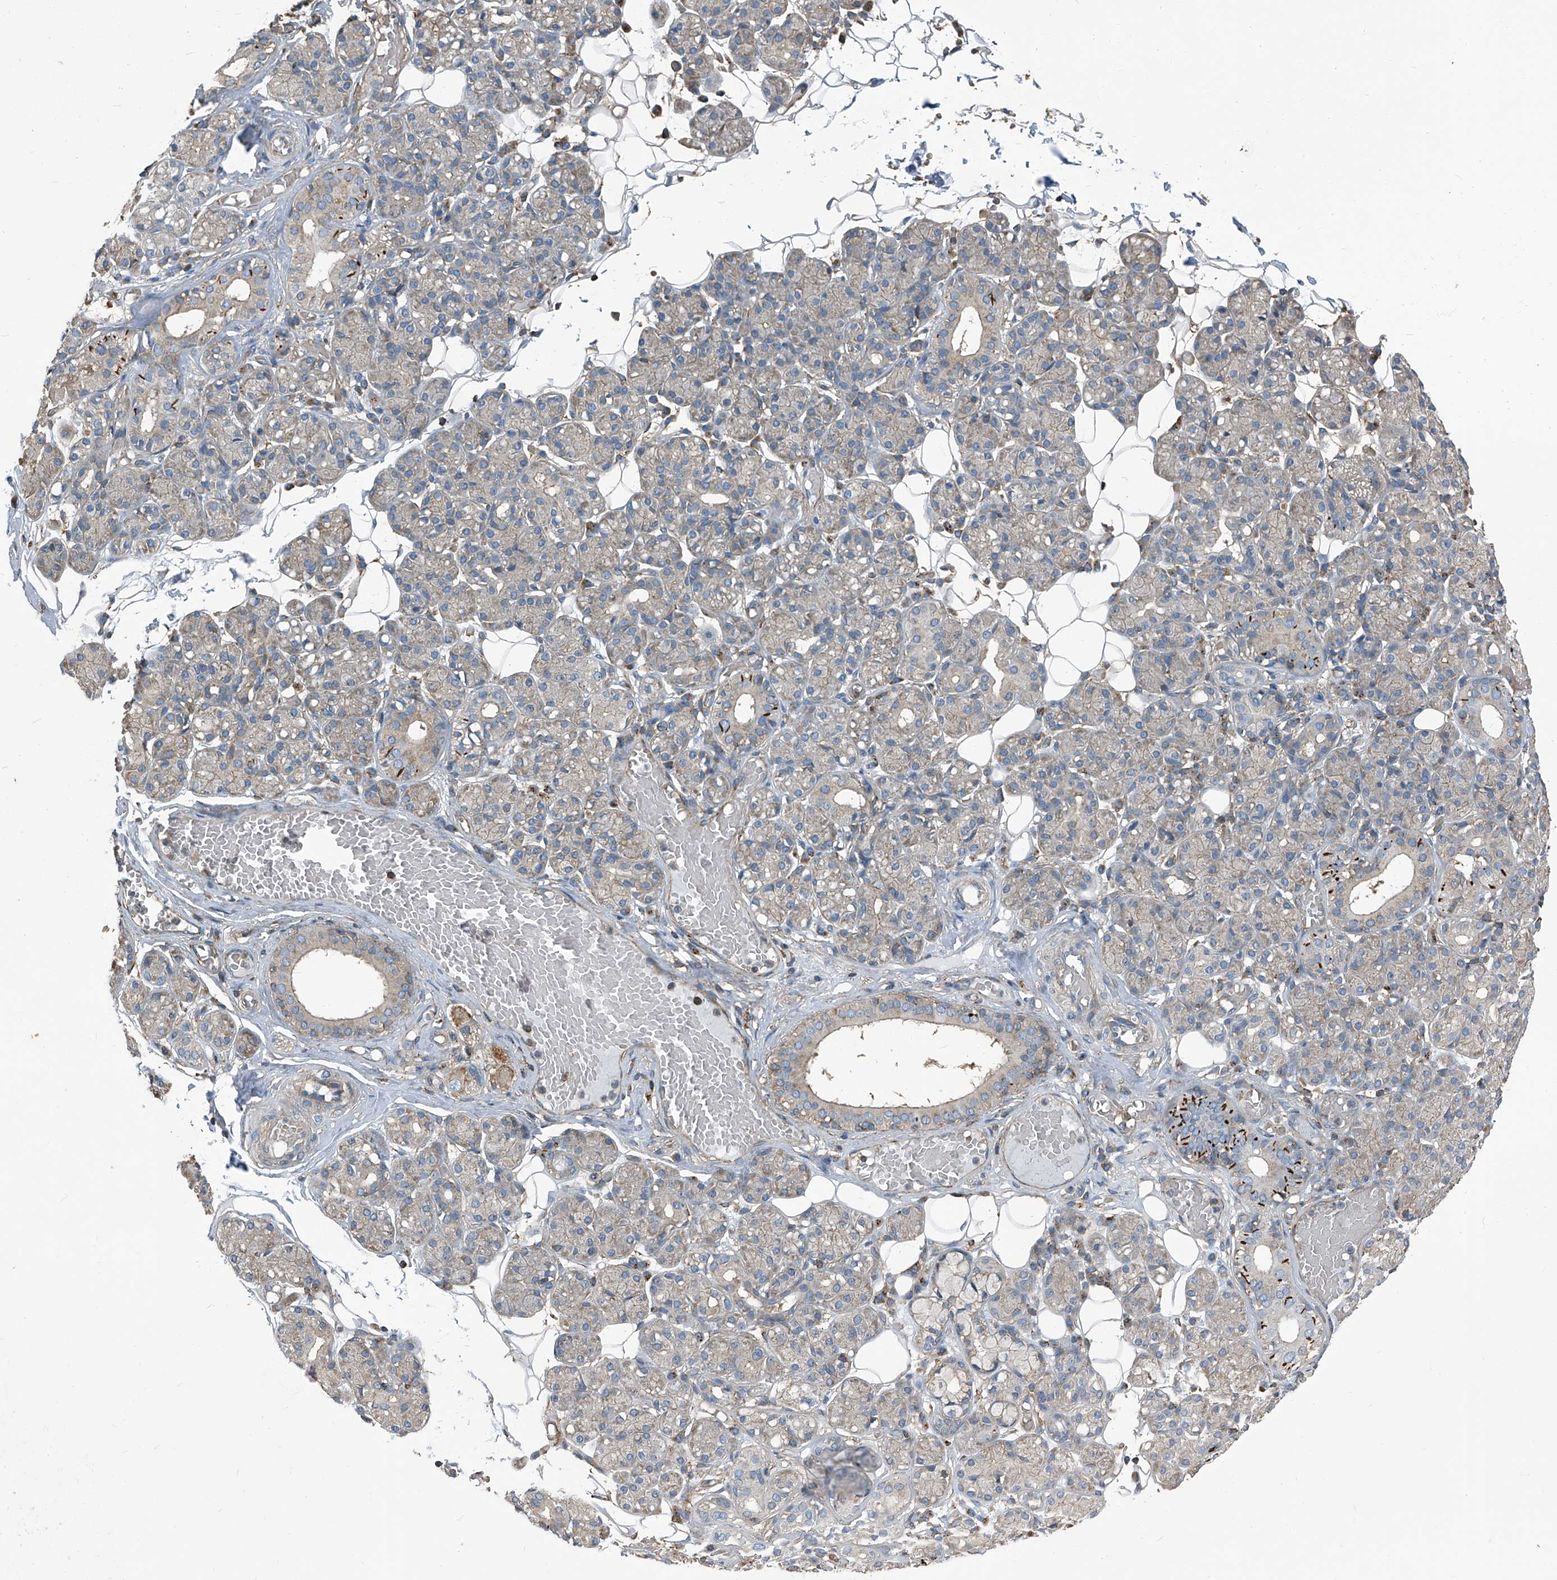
{"staining": {"intensity": "moderate", "quantity": "<25%", "location": "cytoplasmic/membranous"}, "tissue": "salivary gland", "cell_type": "Glandular cells", "image_type": "normal", "snomed": [{"axis": "morphology", "description": "Normal tissue, NOS"}, {"axis": "topography", "description": "Salivary gland"}], "caption": "DAB immunohistochemical staining of unremarkable salivary gland shows moderate cytoplasmic/membranous protein staining in approximately <25% of glandular cells.", "gene": "SEPTIN7", "patient": {"sex": "male", "age": 63}}